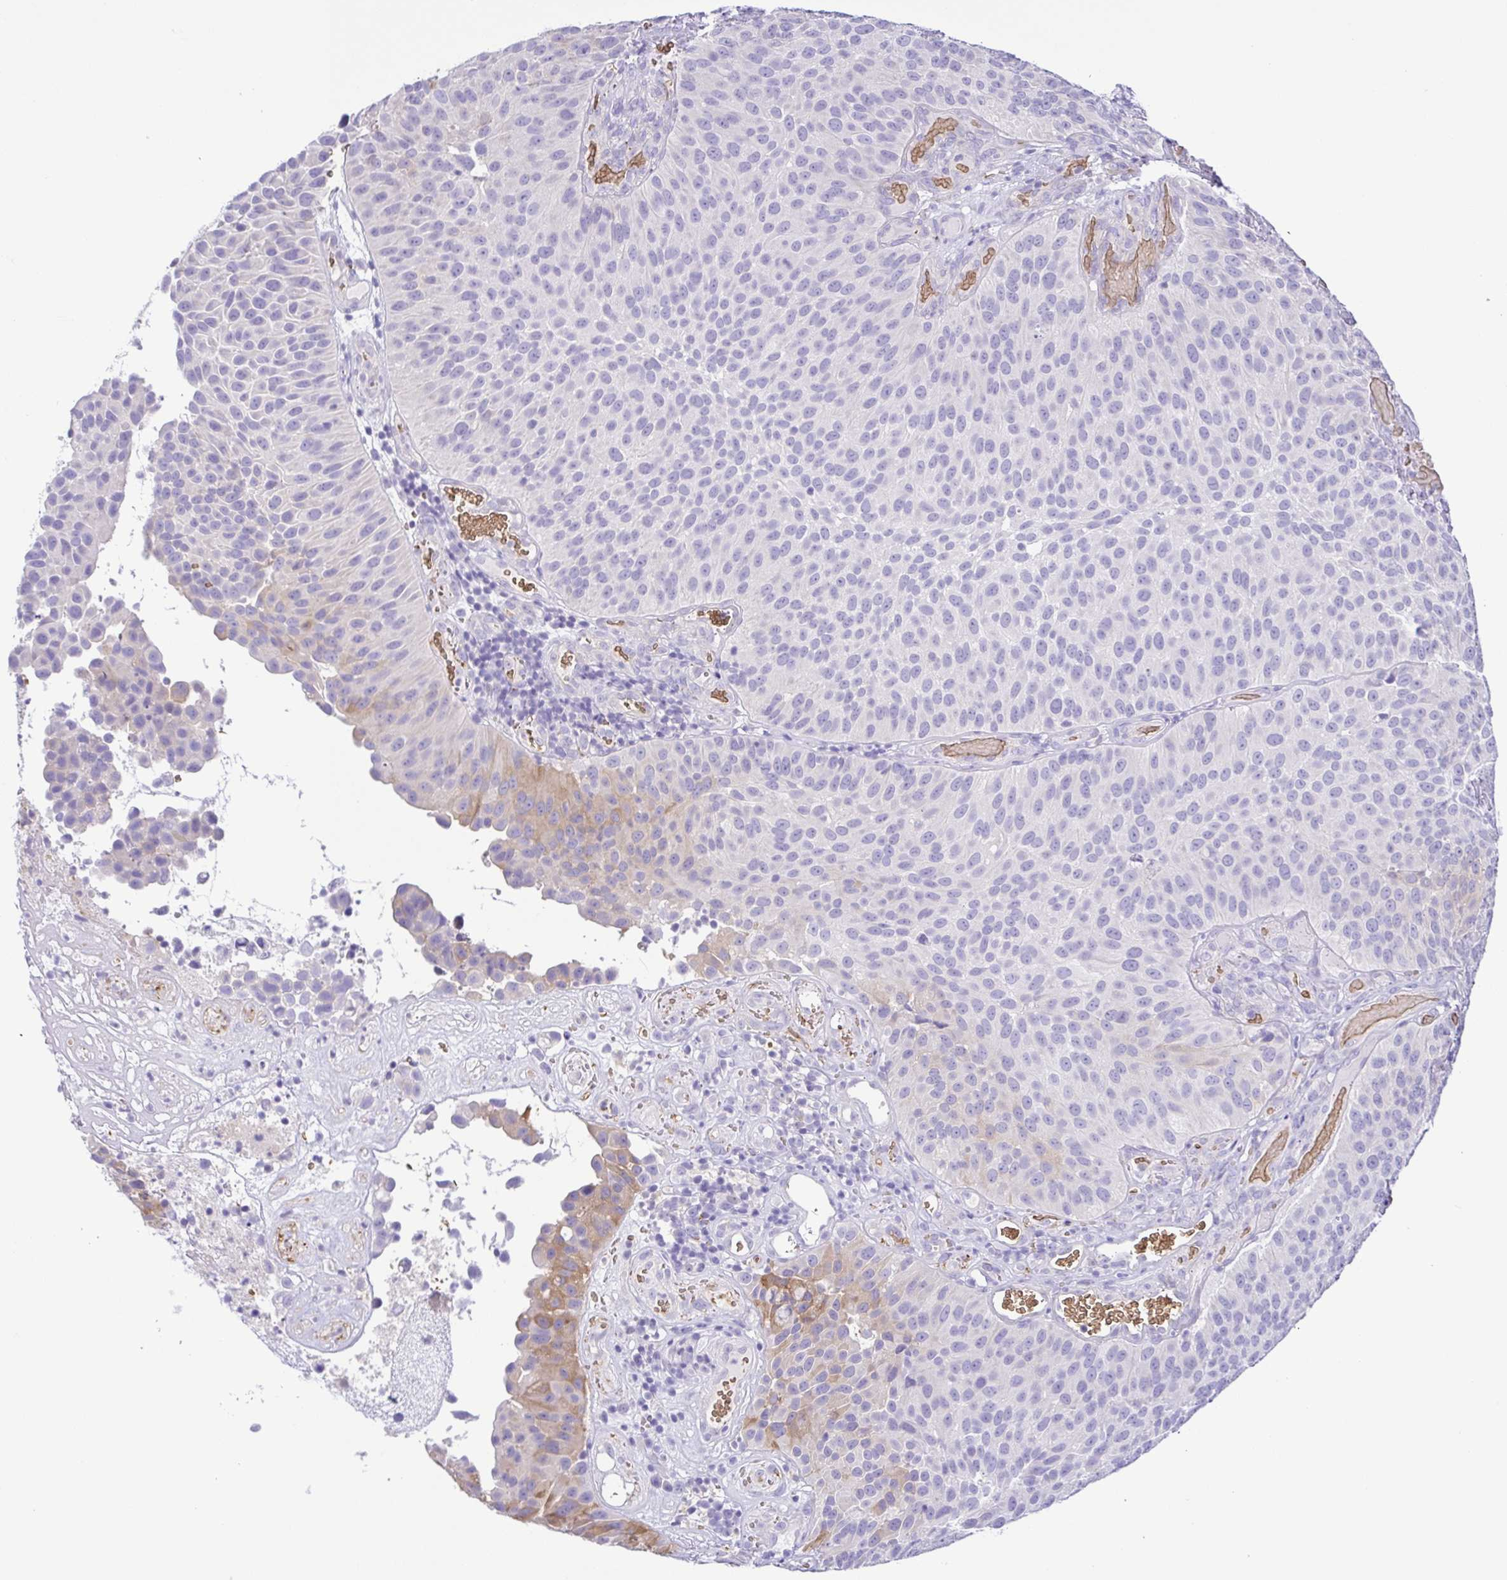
{"staining": {"intensity": "weak", "quantity": "<25%", "location": "cytoplasmic/membranous"}, "tissue": "urothelial cancer", "cell_type": "Tumor cells", "image_type": "cancer", "snomed": [{"axis": "morphology", "description": "Urothelial carcinoma, Low grade"}, {"axis": "topography", "description": "Urinary bladder"}], "caption": "IHC histopathology image of human urothelial cancer stained for a protein (brown), which reveals no expression in tumor cells. Brightfield microscopy of immunohistochemistry (IHC) stained with DAB (brown) and hematoxylin (blue), captured at high magnification.", "gene": "EPB42", "patient": {"sex": "male", "age": 76}}